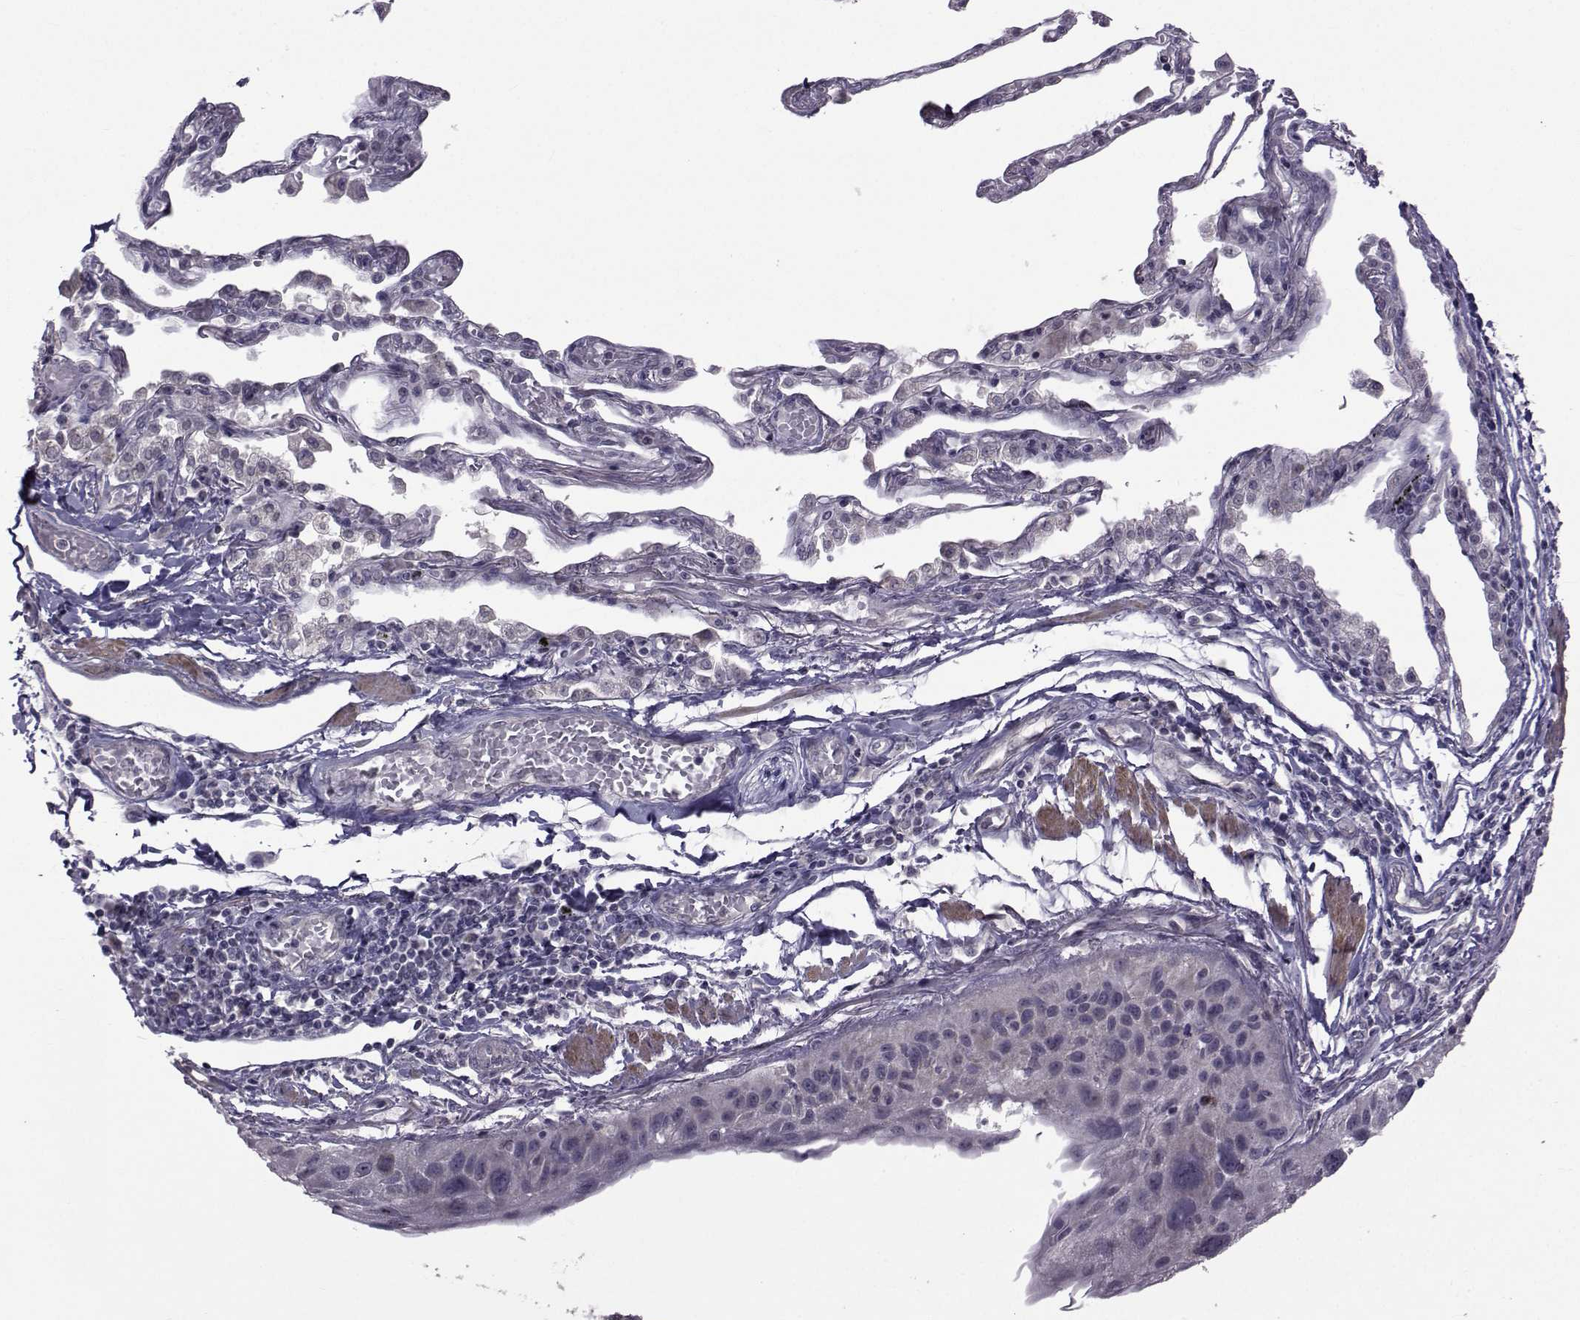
{"staining": {"intensity": "negative", "quantity": "none", "location": "none"}, "tissue": "lung cancer", "cell_type": "Tumor cells", "image_type": "cancer", "snomed": [{"axis": "morphology", "description": "Squamous cell carcinoma, NOS"}, {"axis": "topography", "description": "Lung"}], "caption": "IHC photomicrograph of lung cancer (squamous cell carcinoma) stained for a protein (brown), which displays no expression in tumor cells.", "gene": "CFAP74", "patient": {"sex": "male", "age": 73}}